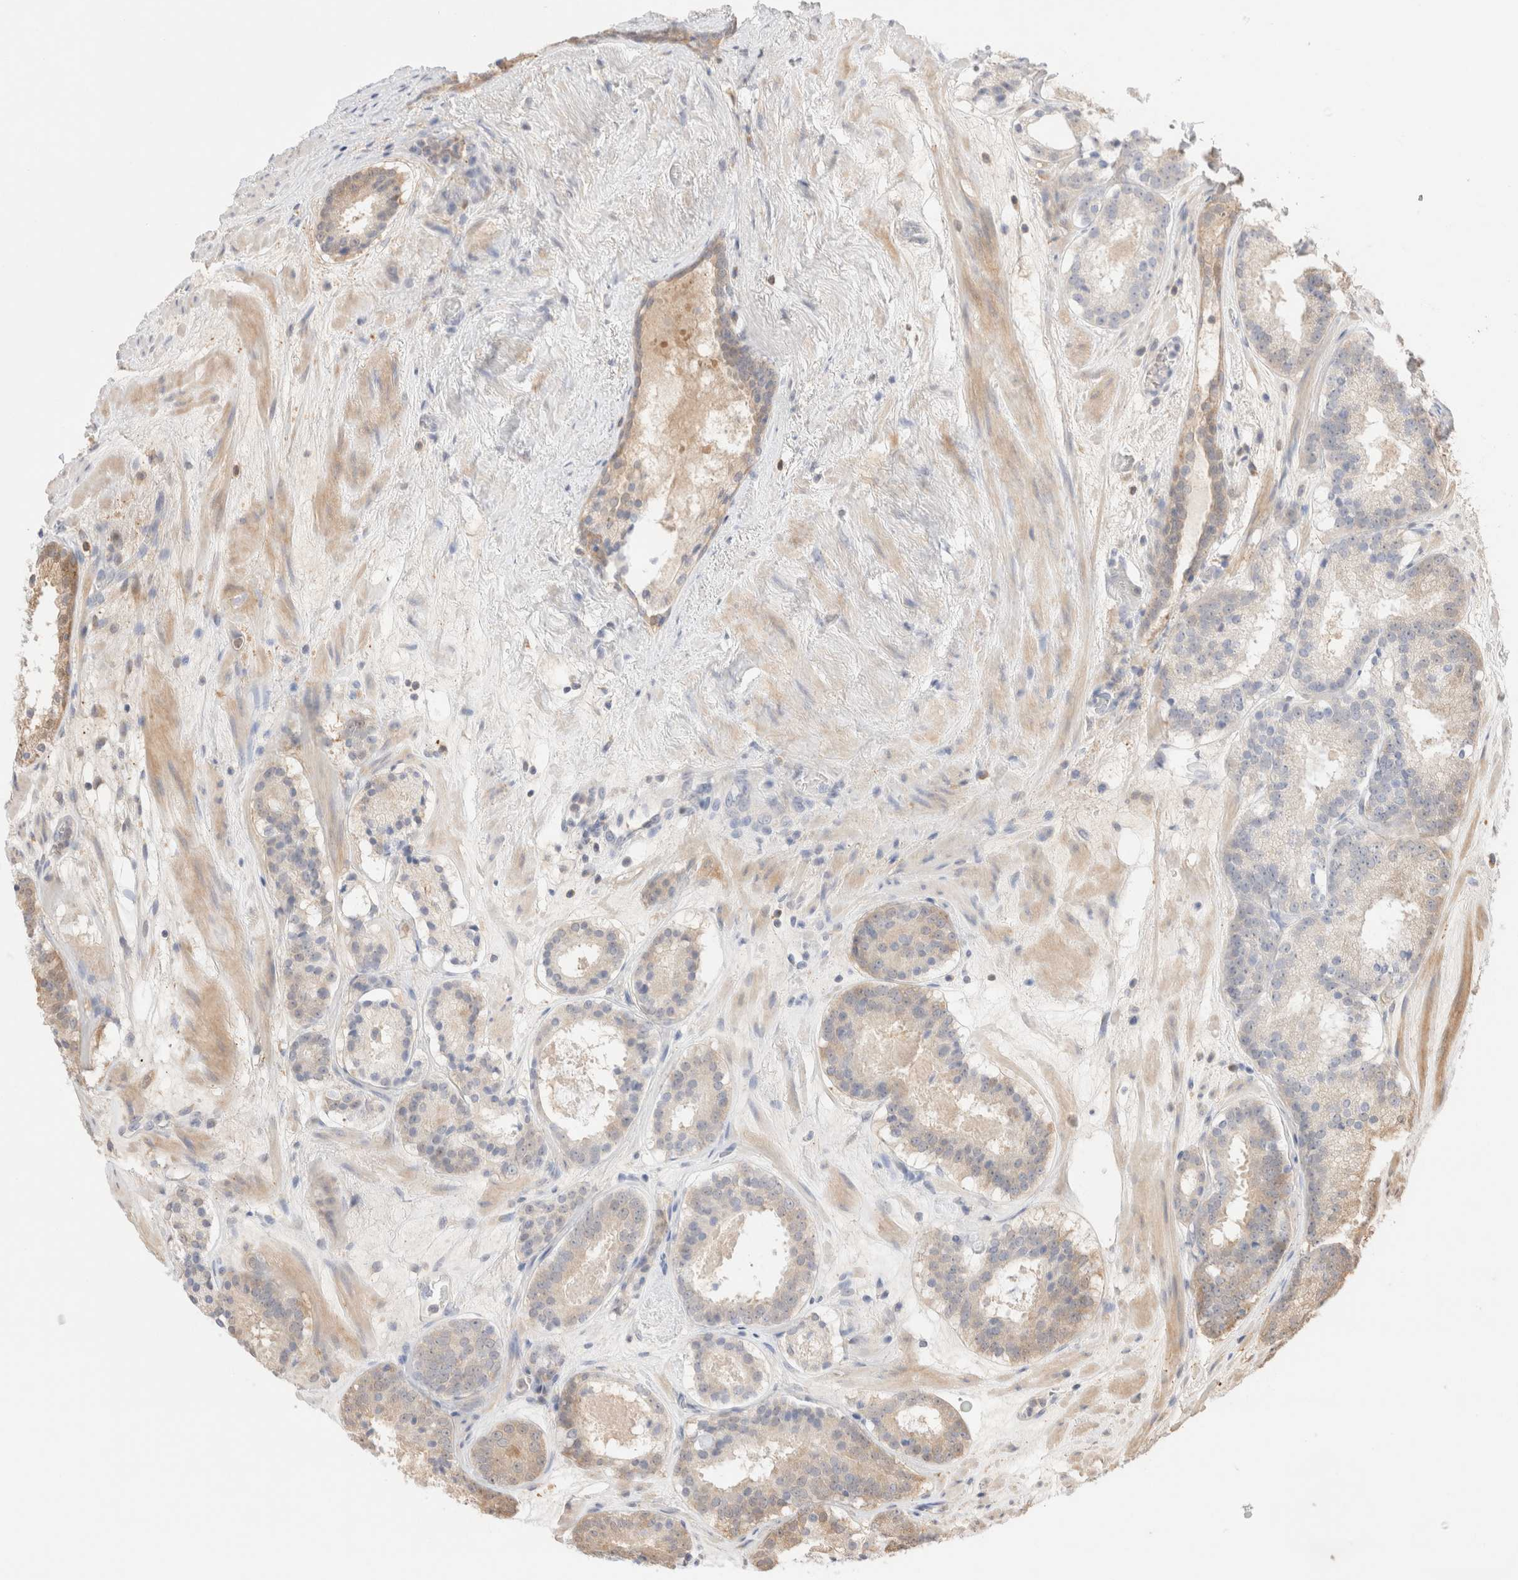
{"staining": {"intensity": "weak", "quantity": "<25%", "location": "cytoplasmic/membranous"}, "tissue": "prostate cancer", "cell_type": "Tumor cells", "image_type": "cancer", "snomed": [{"axis": "morphology", "description": "Adenocarcinoma, Low grade"}, {"axis": "topography", "description": "Prostate"}], "caption": "The IHC micrograph has no significant positivity in tumor cells of low-grade adenocarcinoma (prostate) tissue. (DAB immunohistochemistry (IHC), high magnification).", "gene": "STARD10", "patient": {"sex": "male", "age": 69}}